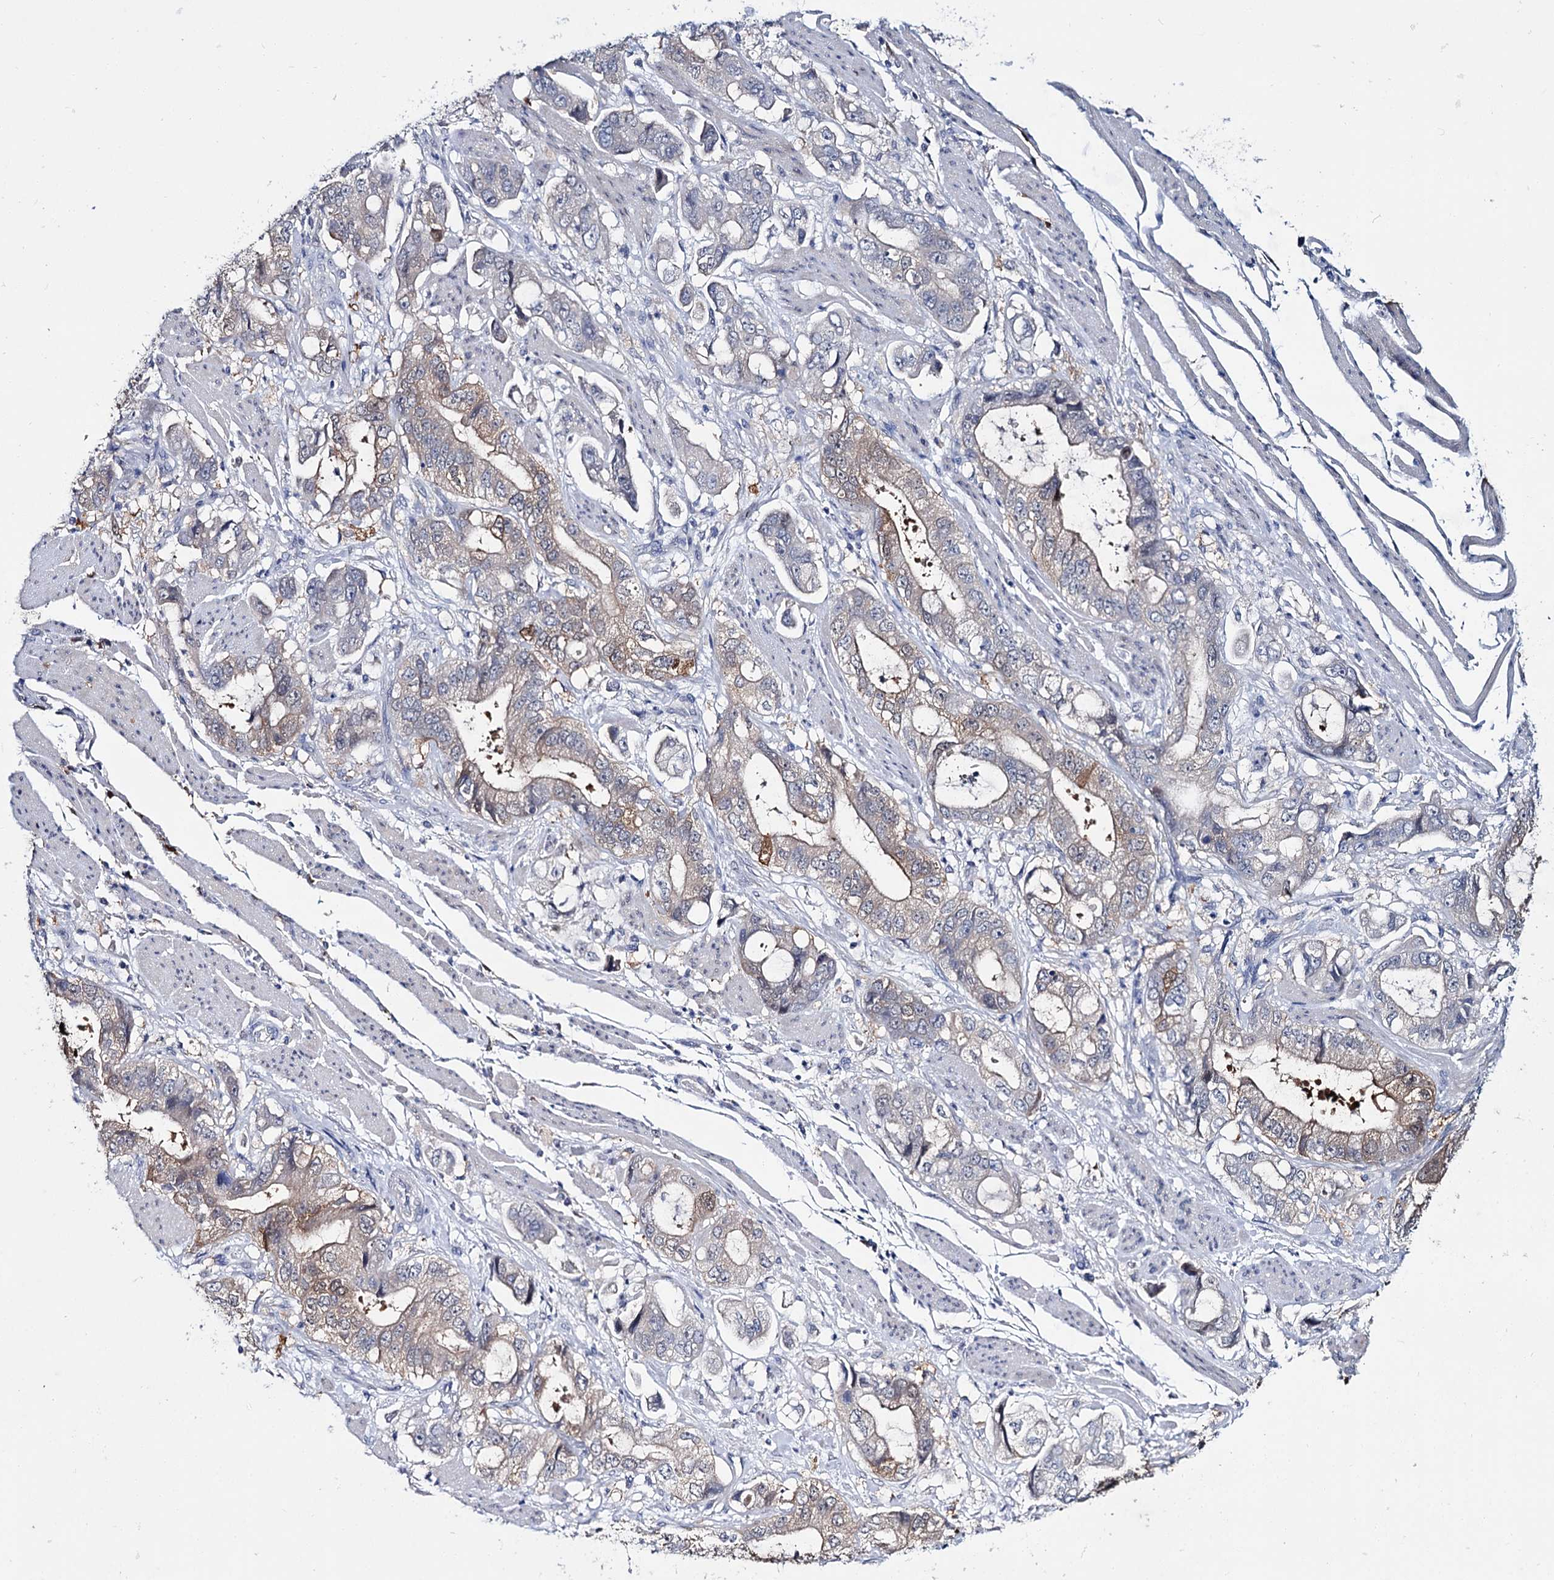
{"staining": {"intensity": "weak", "quantity": "25%-75%", "location": "cytoplasmic/membranous"}, "tissue": "stomach cancer", "cell_type": "Tumor cells", "image_type": "cancer", "snomed": [{"axis": "morphology", "description": "Adenocarcinoma, NOS"}, {"axis": "topography", "description": "Stomach"}], "caption": "Human stomach adenocarcinoma stained with a protein marker exhibits weak staining in tumor cells.", "gene": "LYZL4", "patient": {"sex": "male", "age": 62}}